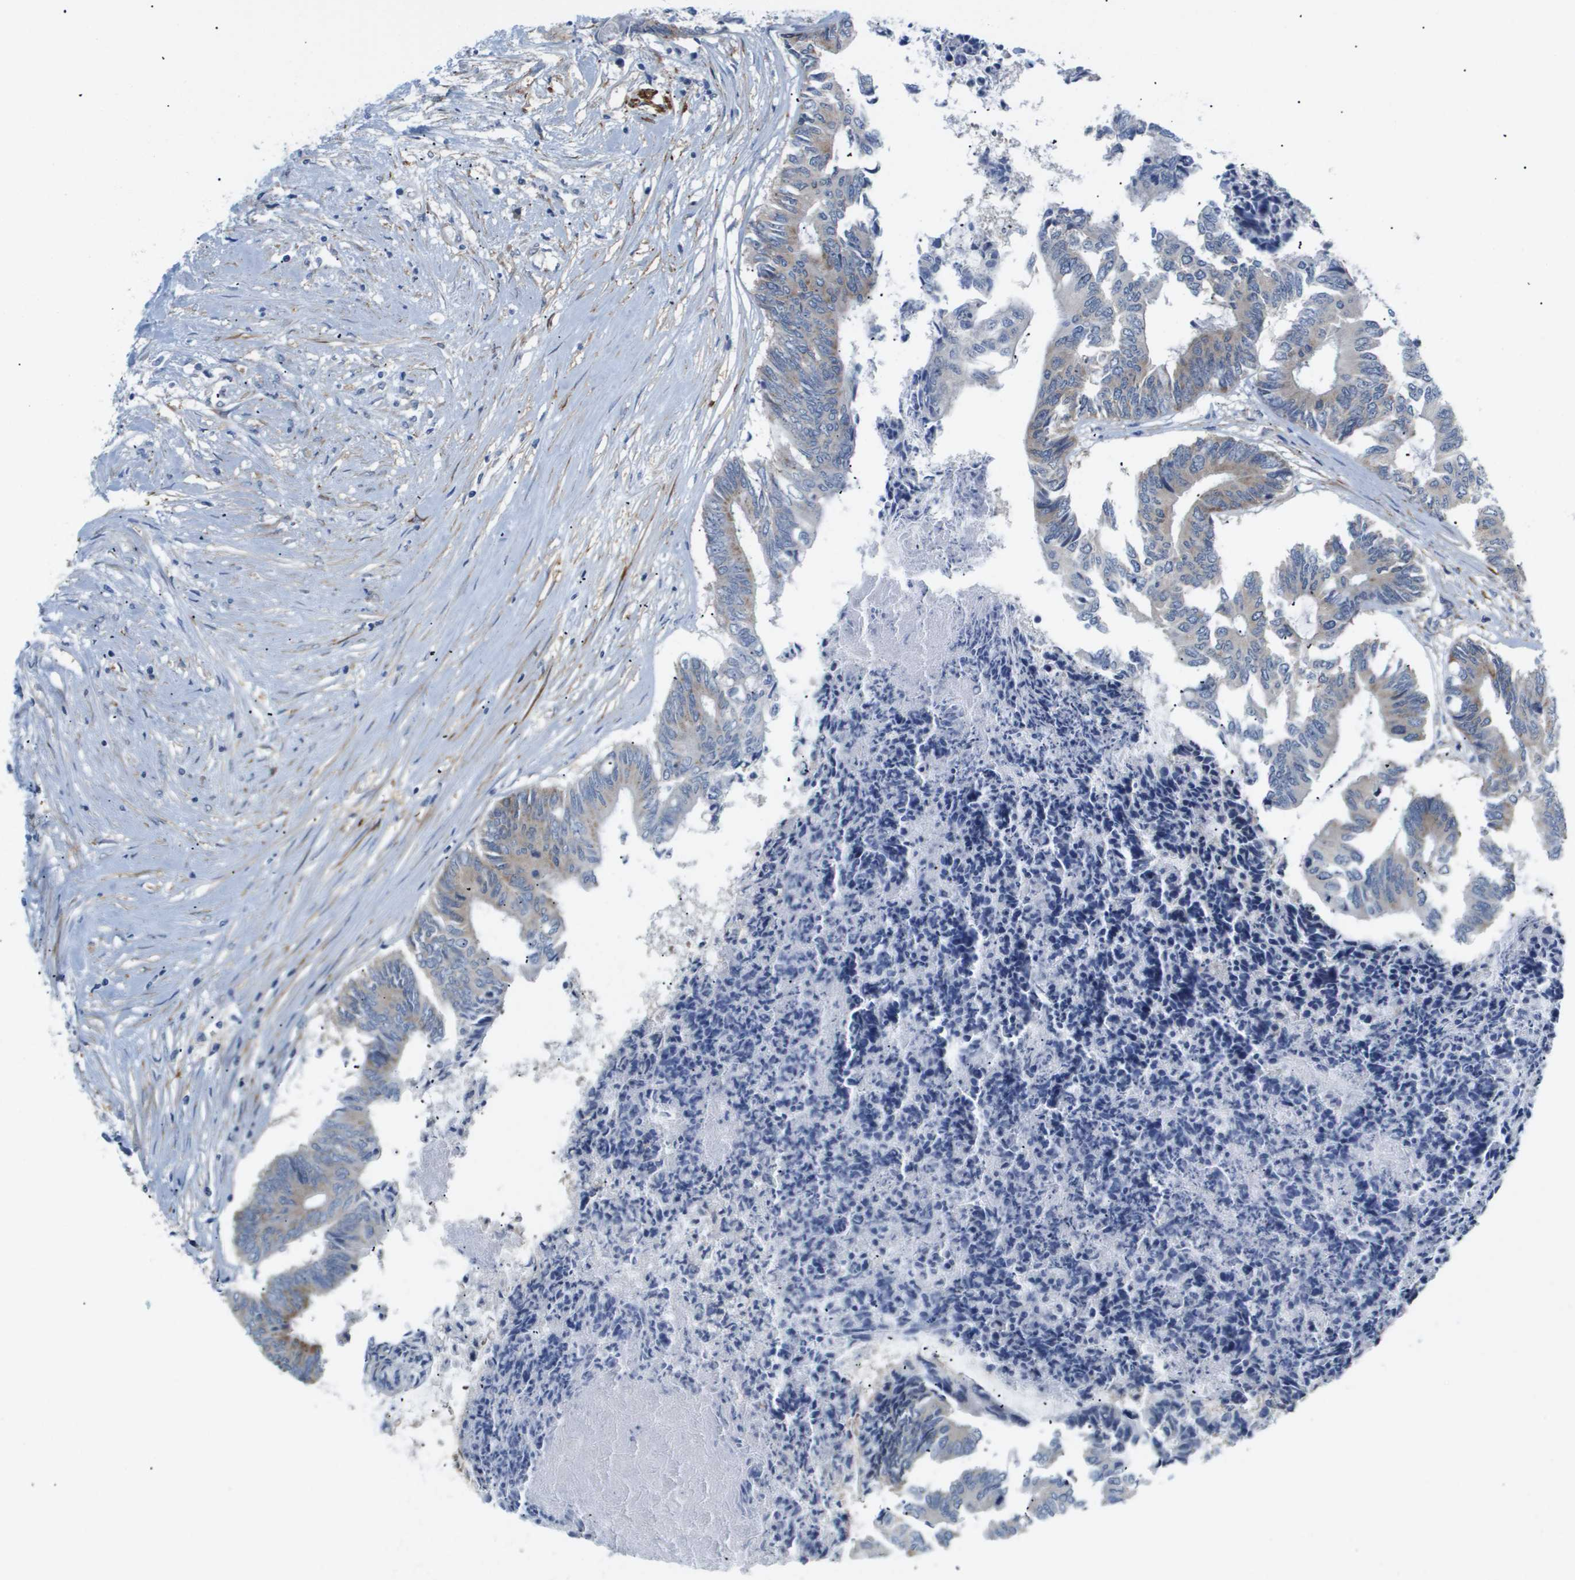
{"staining": {"intensity": "moderate", "quantity": "<25%", "location": "cytoplasmic/membranous"}, "tissue": "colorectal cancer", "cell_type": "Tumor cells", "image_type": "cancer", "snomed": [{"axis": "morphology", "description": "Adenocarcinoma, NOS"}, {"axis": "topography", "description": "Rectum"}], "caption": "This photomicrograph displays immunohistochemistry staining of human adenocarcinoma (colorectal), with low moderate cytoplasmic/membranous staining in approximately <25% of tumor cells.", "gene": "OTUD5", "patient": {"sex": "male", "age": 63}}